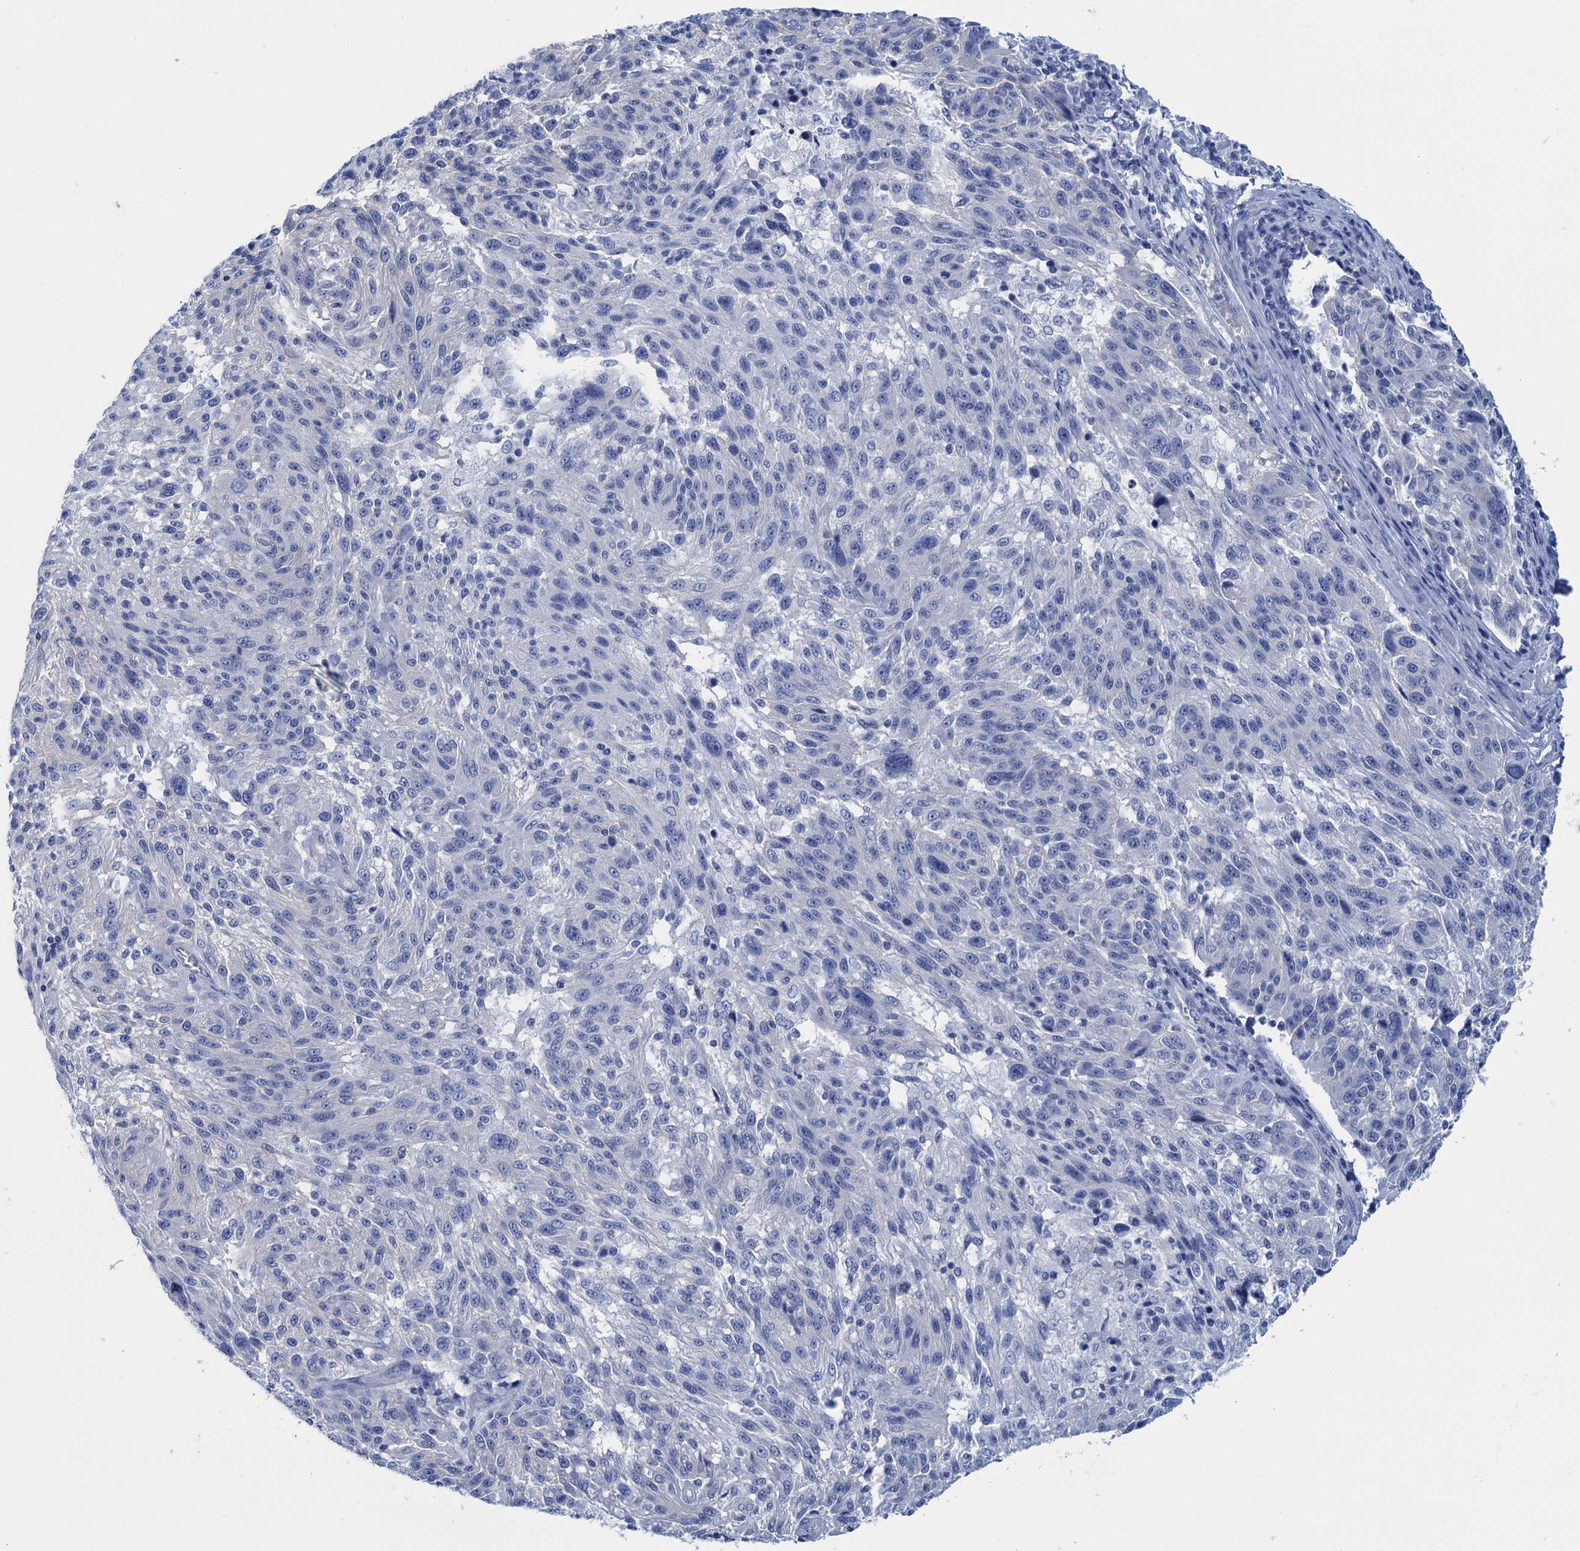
{"staining": {"intensity": "negative", "quantity": "none", "location": "none"}, "tissue": "melanoma", "cell_type": "Tumor cells", "image_type": "cancer", "snomed": [{"axis": "morphology", "description": "Malignant melanoma, NOS"}, {"axis": "topography", "description": "Skin"}], "caption": "Micrograph shows no protein positivity in tumor cells of malignant melanoma tissue.", "gene": "CALML5", "patient": {"sex": "male", "age": 53}}